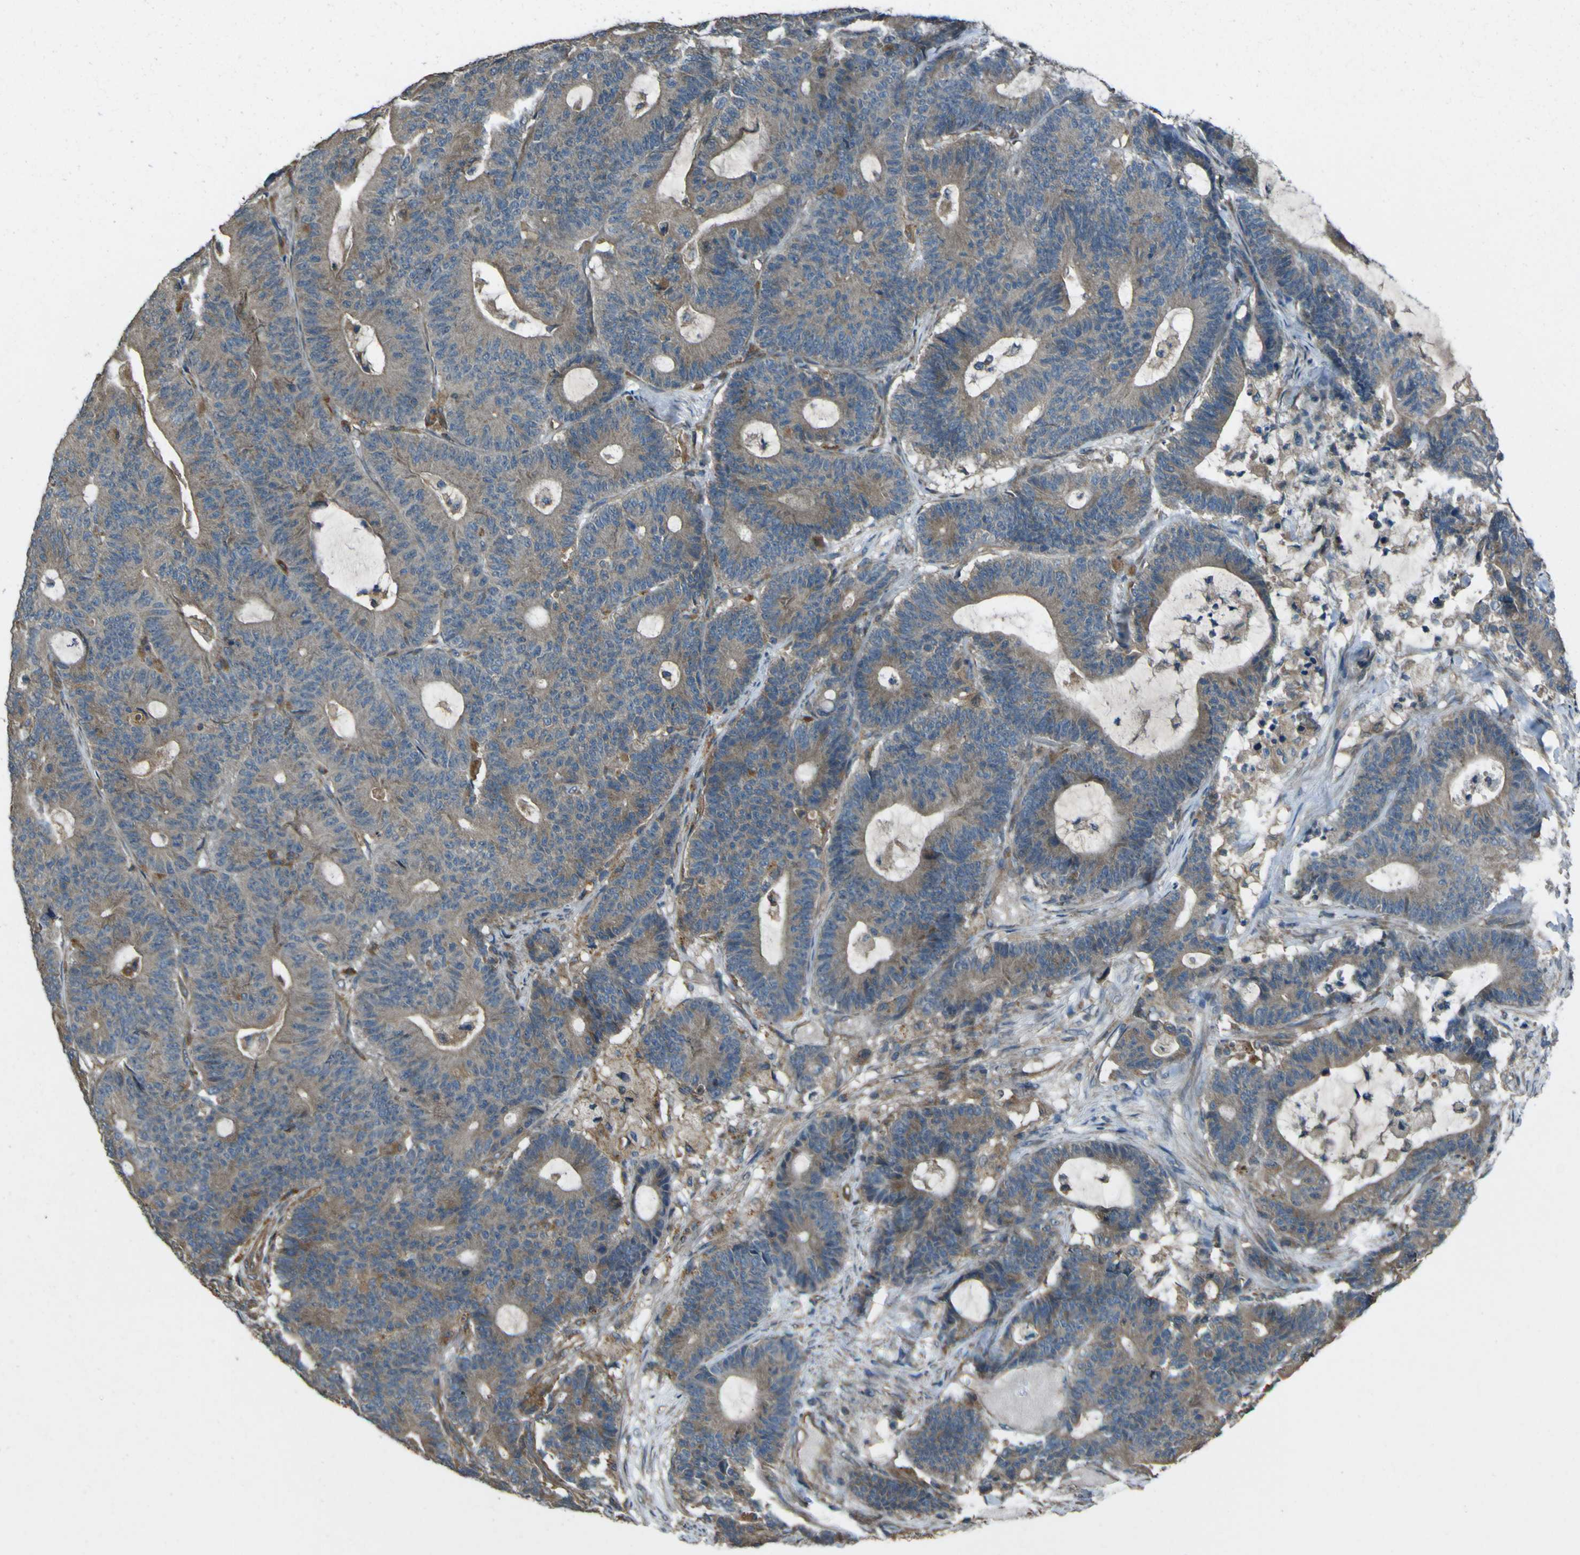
{"staining": {"intensity": "weak", "quantity": ">75%", "location": "cytoplasmic/membranous"}, "tissue": "colorectal cancer", "cell_type": "Tumor cells", "image_type": "cancer", "snomed": [{"axis": "morphology", "description": "Adenocarcinoma, NOS"}, {"axis": "topography", "description": "Colon"}], "caption": "Weak cytoplasmic/membranous staining is seen in about >75% of tumor cells in colorectal cancer (adenocarcinoma).", "gene": "NAALADL2", "patient": {"sex": "female", "age": 84}}